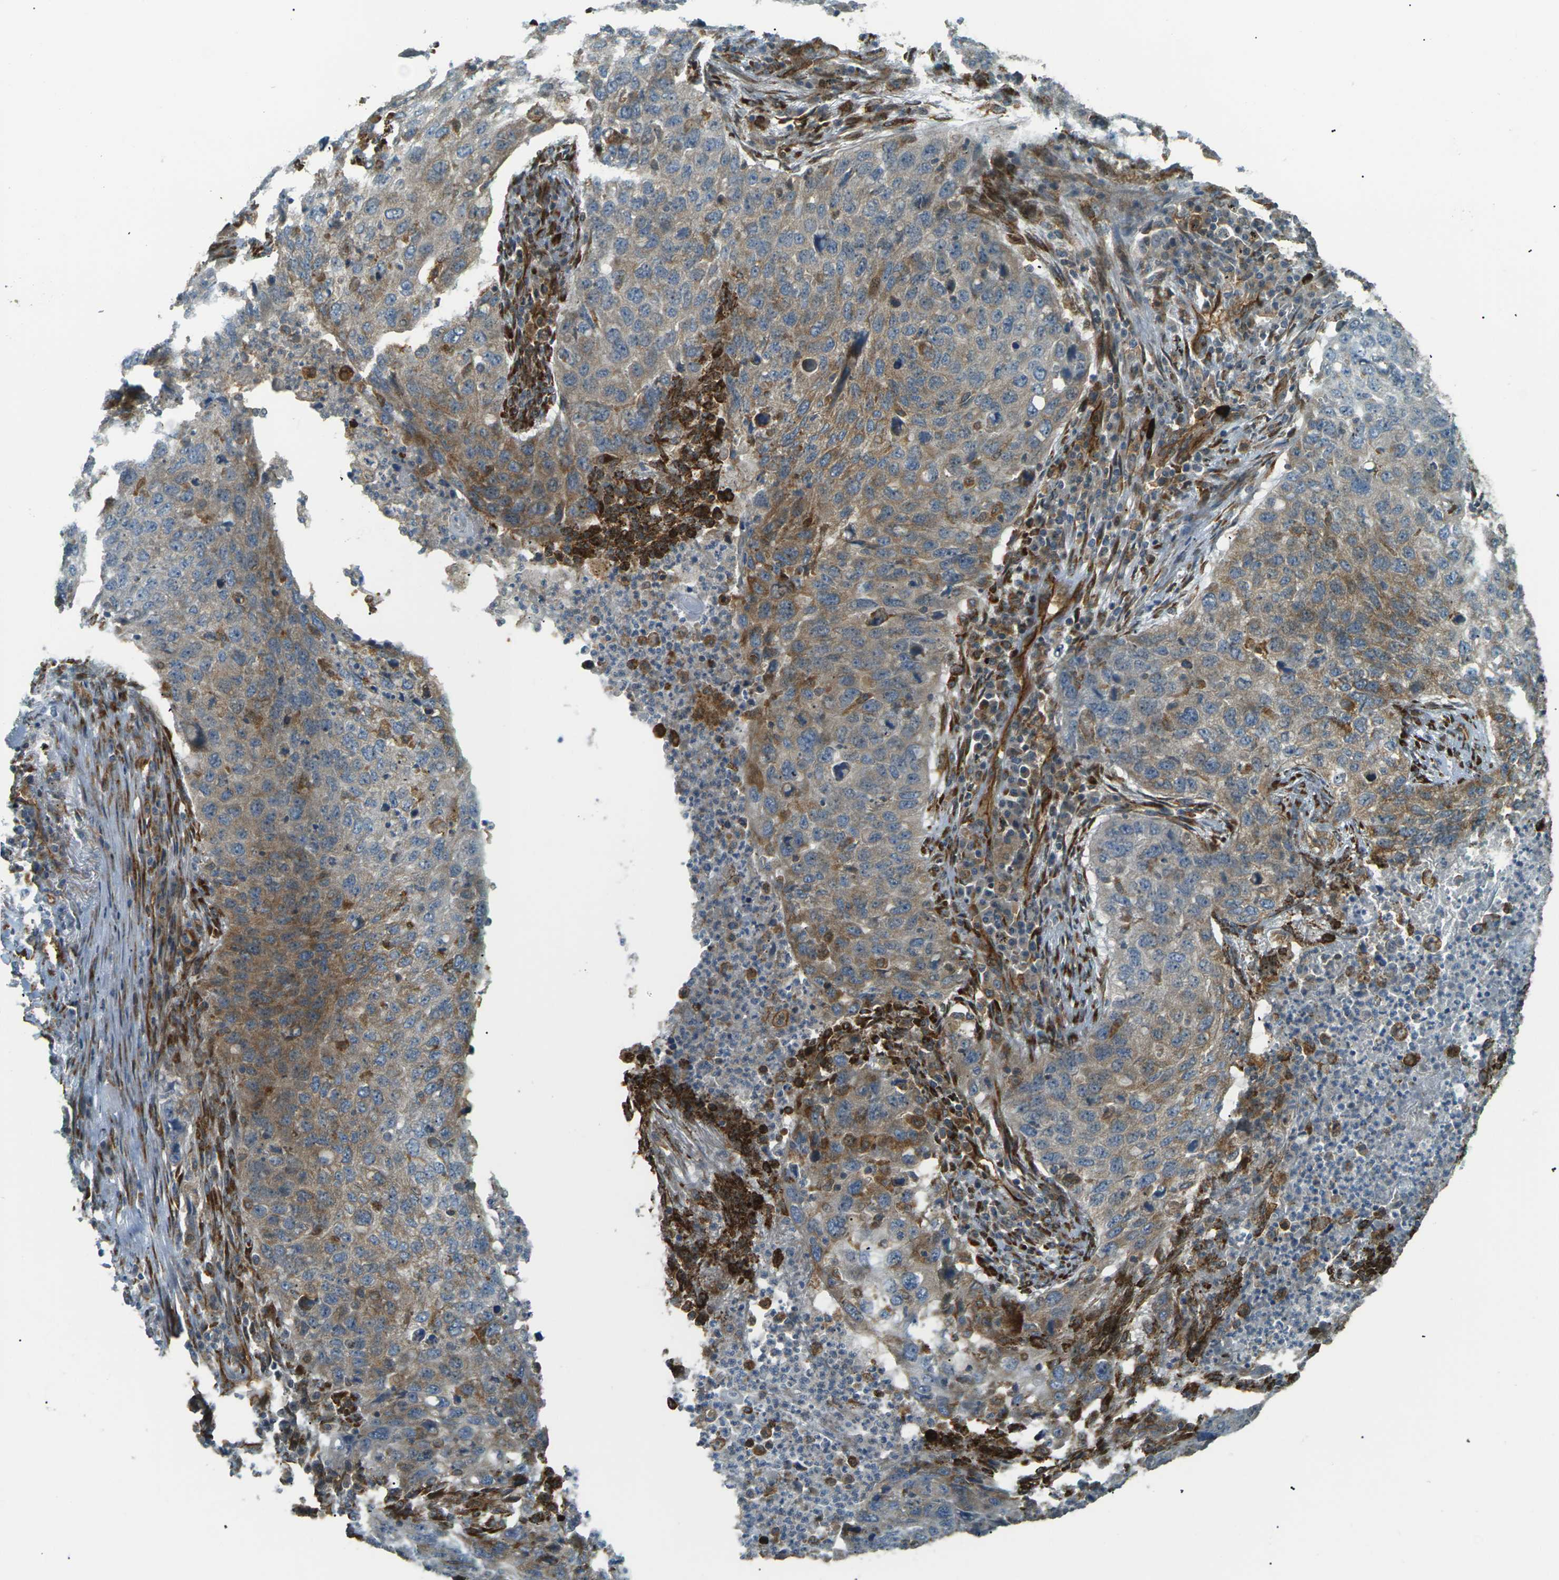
{"staining": {"intensity": "moderate", "quantity": "25%-75%", "location": "cytoplasmic/membranous"}, "tissue": "lung cancer", "cell_type": "Tumor cells", "image_type": "cancer", "snomed": [{"axis": "morphology", "description": "Squamous cell carcinoma, NOS"}, {"axis": "topography", "description": "Lung"}], "caption": "Immunohistochemistry (IHC) (DAB (3,3'-diaminobenzidine)) staining of lung cancer (squamous cell carcinoma) exhibits moderate cytoplasmic/membranous protein expression in about 25%-75% of tumor cells.", "gene": "S1PR1", "patient": {"sex": "female", "age": 63}}